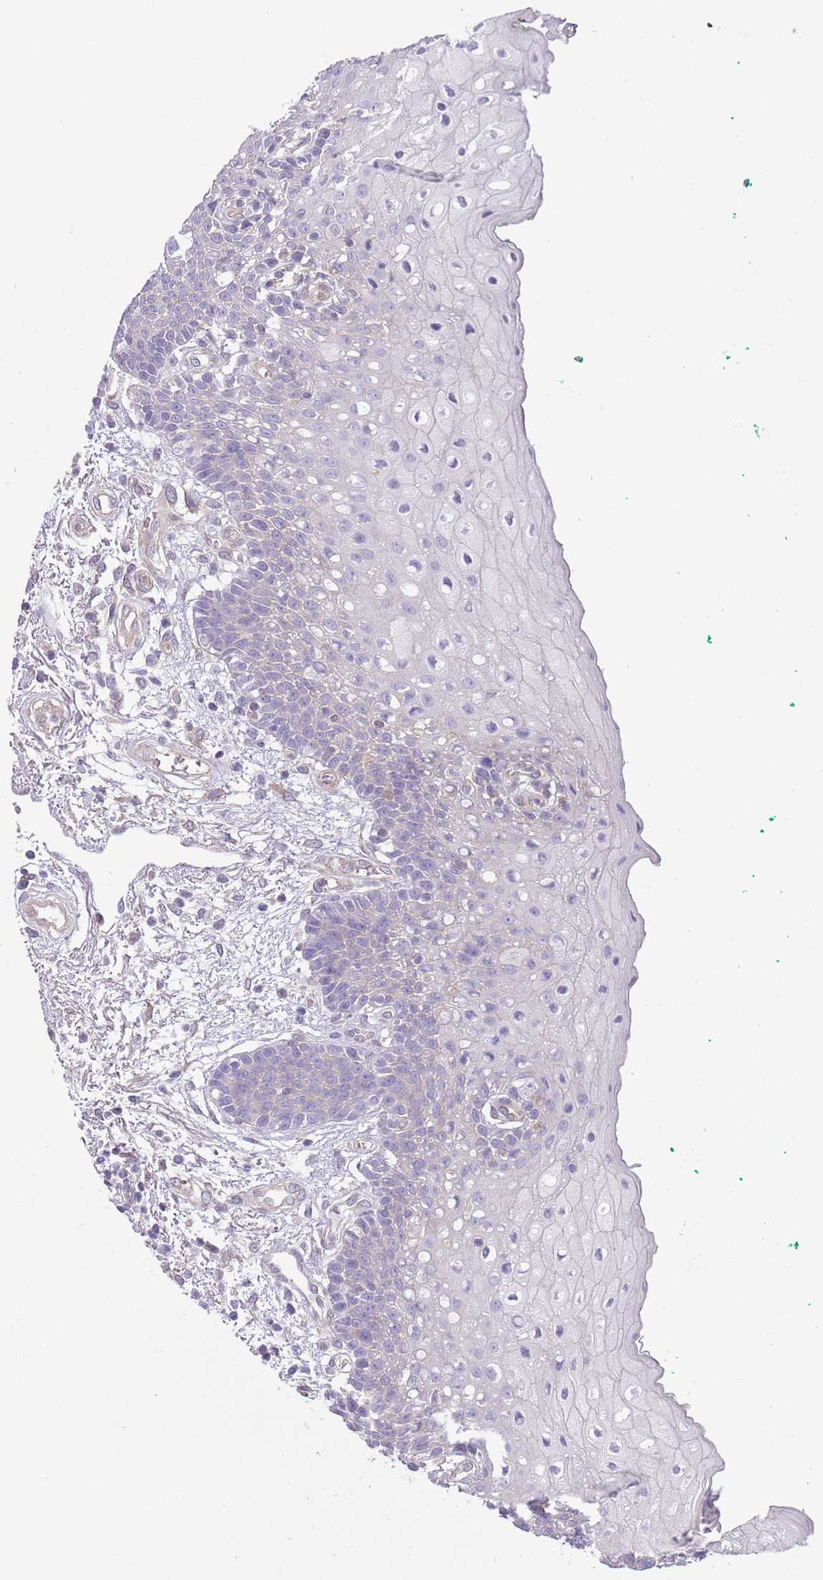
{"staining": {"intensity": "negative", "quantity": "none", "location": "none"}, "tissue": "oral mucosa", "cell_type": "Squamous epithelial cells", "image_type": "normal", "snomed": [{"axis": "morphology", "description": "Normal tissue, NOS"}, {"axis": "morphology", "description": "Squamous cell carcinoma, NOS"}, {"axis": "topography", "description": "Oral tissue"}, {"axis": "topography", "description": "Tounge, NOS"}, {"axis": "topography", "description": "Head-Neck"}], "caption": "DAB (3,3'-diaminobenzidine) immunohistochemical staining of normal human oral mucosa shows no significant expression in squamous epithelial cells. The staining is performed using DAB (3,3'-diaminobenzidine) brown chromogen with nuclei counter-stained in using hematoxylin.", "gene": "RBP3", "patient": {"sex": "male", "age": 79}}